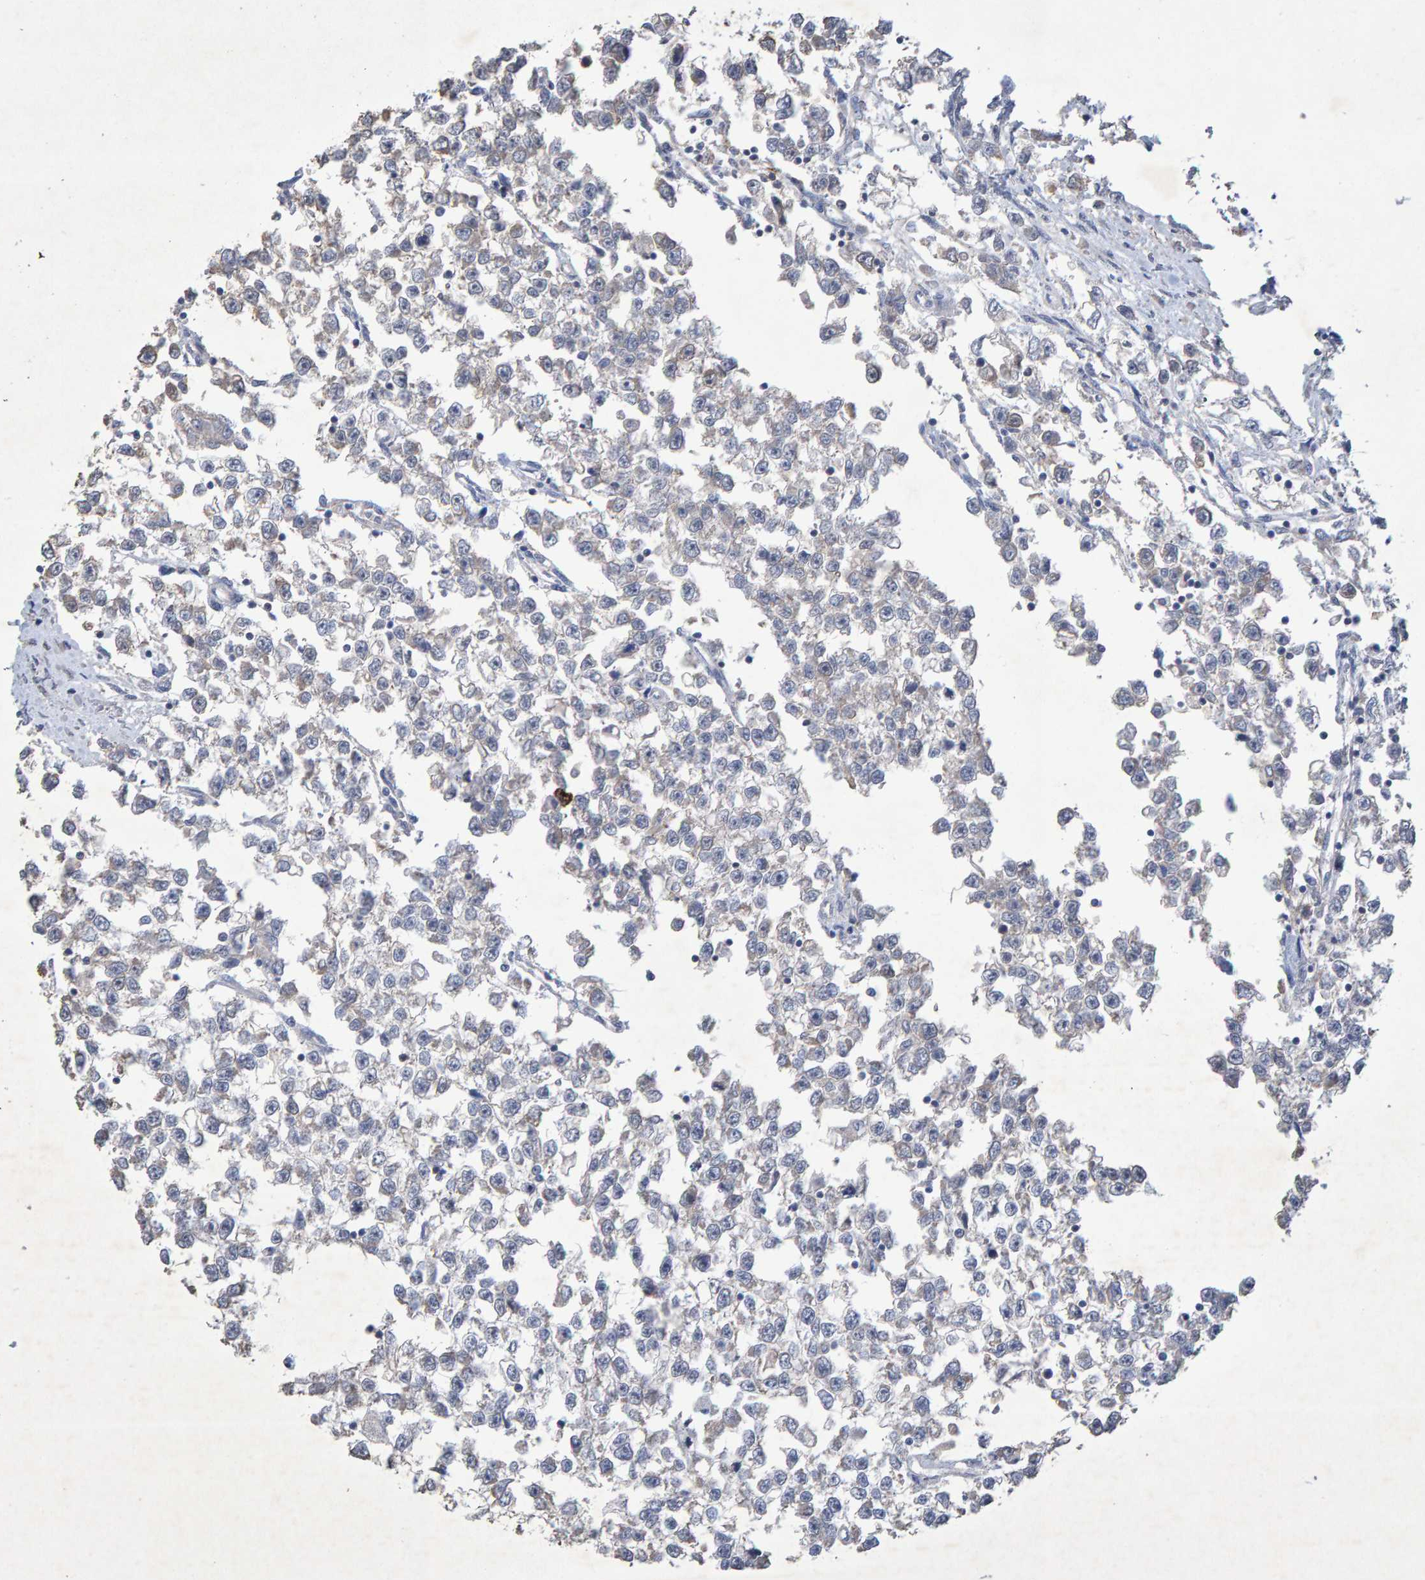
{"staining": {"intensity": "negative", "quantity": "none", "location": "none"}, "tissue": "testis cancer", "cell_type": "Tumor cells", "image_type": "cancer", "snomed": [{"axis": "morphology", "description": "Seminoma, NOS"}, {"axis": "morphology", "description": "Carcinoma, Embryonal, NOS"}, {"axis": "topography", "description": "Testis"}], "caption": "Immunohistochemistry photomicrograph of neoplastic tissue: human testis cancer (seminoma) stained with DAB exhibits no significant protein positivity in tumor cells.", "gene": "CTH", "patient": {"sex": "male", "age": 51}}